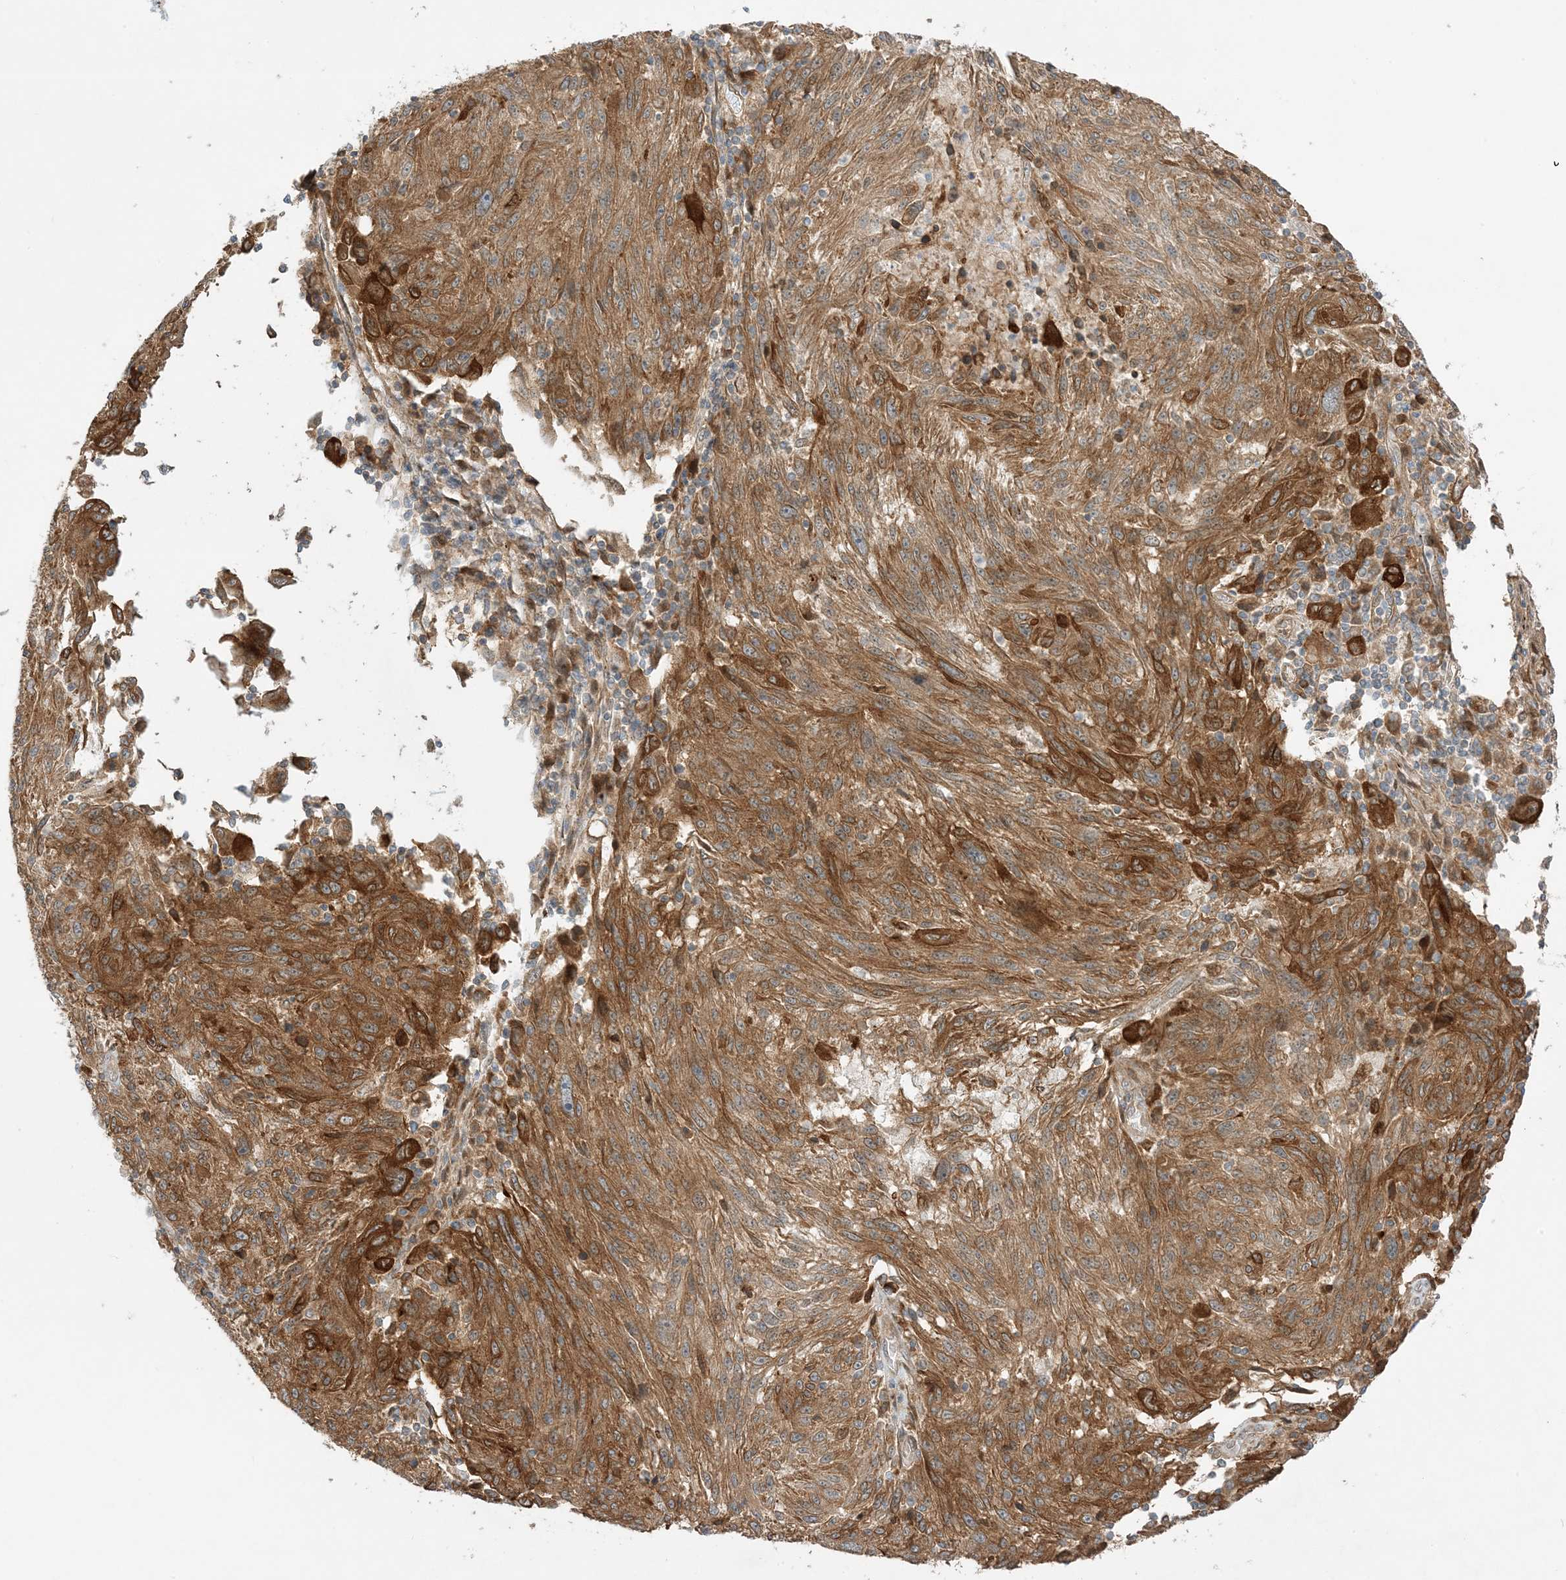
{"staining": {"intensity": "moderate", "quantity": ">75%", "location": "cytoplasmic/membranous"}, "tissue": "melanoma", "cell_type": "Tumor cells", "image_type": "cancer", "snomed": [{"axis": "morphology", "description": "Malignant melanoma, NOS"}, {"axis": "topography", "description": "Skin"}], "caption": "Malignant melanoma stained for a protein (brown) displays moderate cytoplasmic/membranous positive positivity in approximately >75% of tumor cells.", "gene": "SCARF2", "patient": {"sex": "male", "age": 53}}